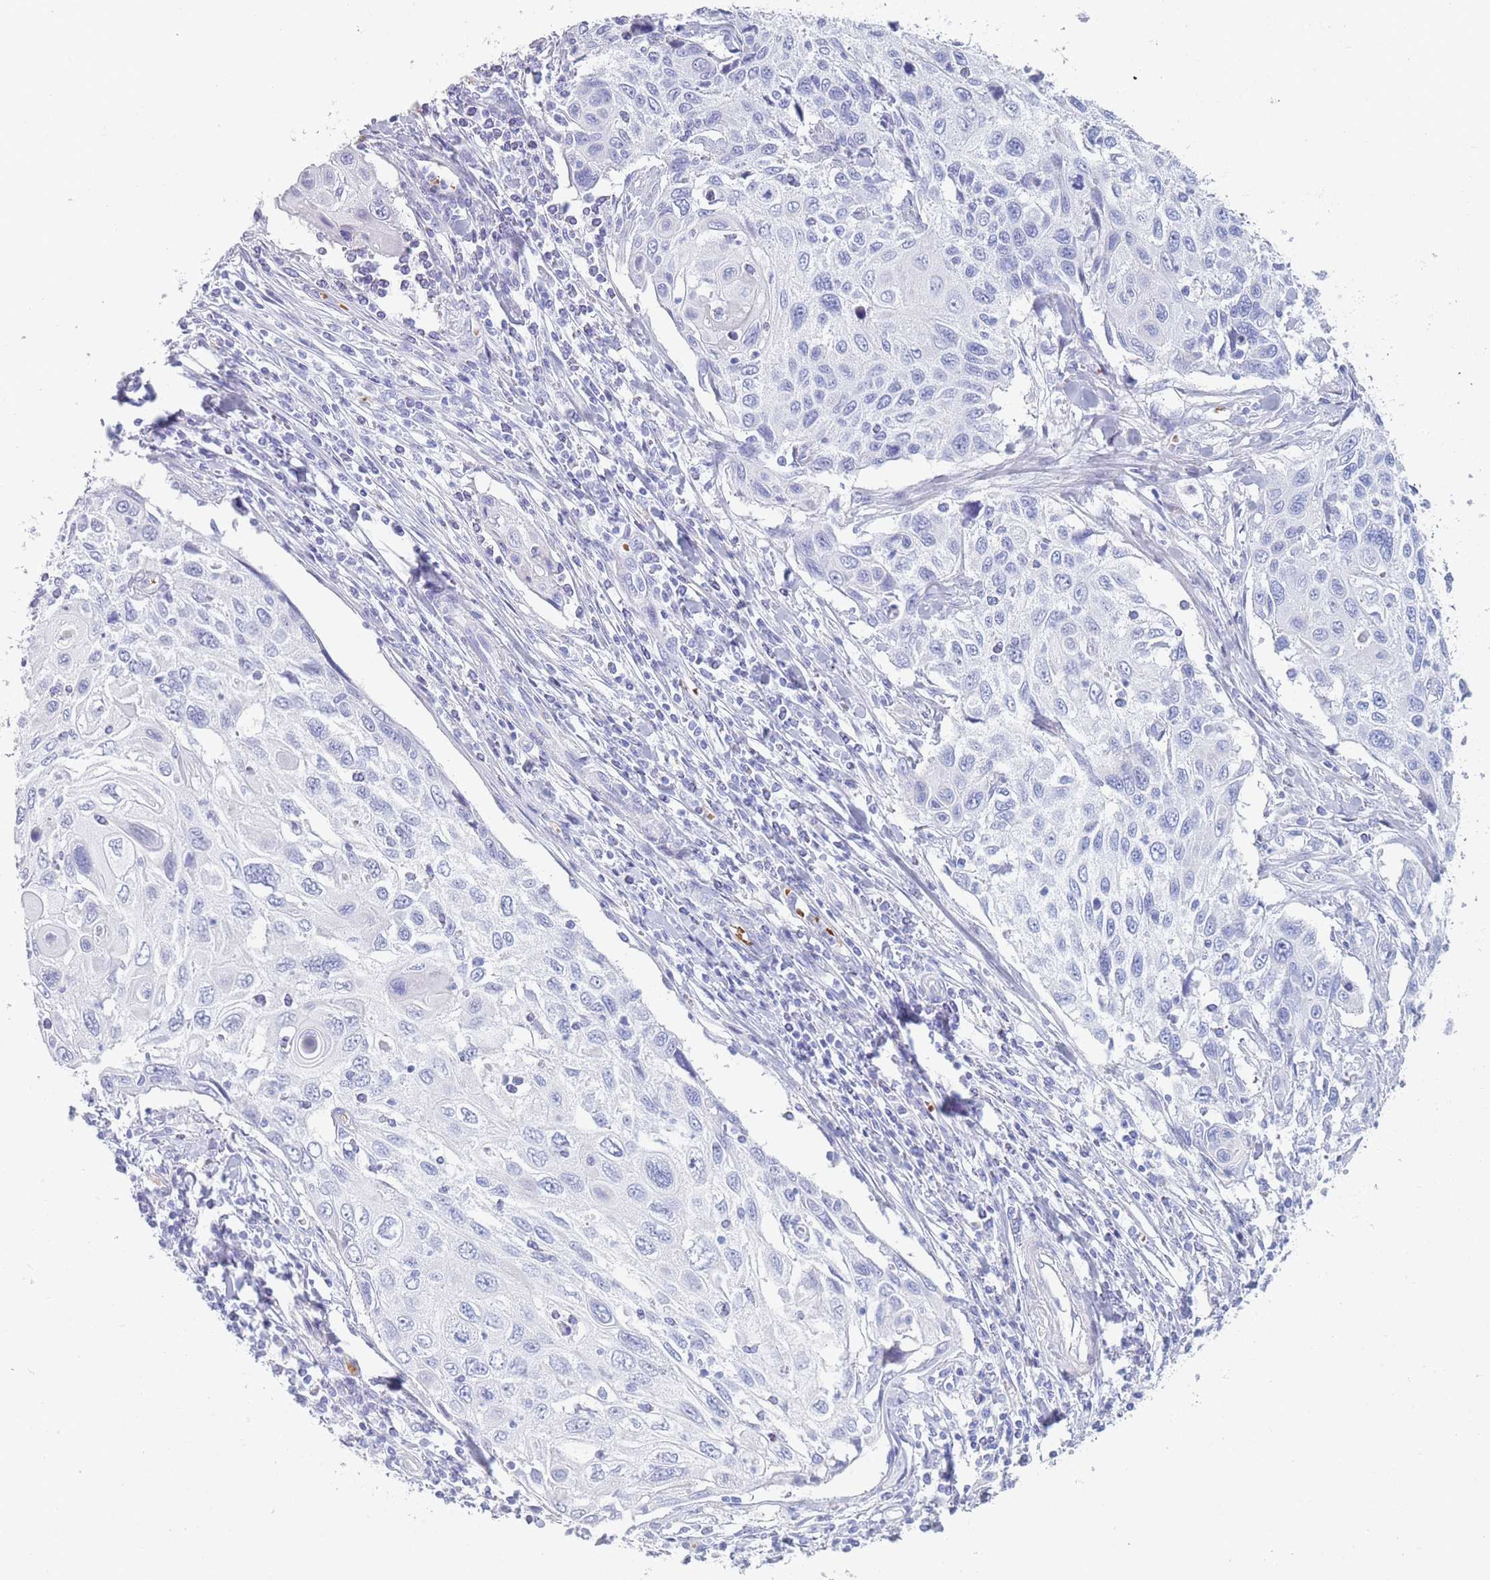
{"staining": {"intensity": "negative", "quantity": "none", "location": "none"}, "tissue": "cervical cancer", "cell_type": "Tumor cells", "image_type": "cancer", "snomed": [{"axis": "morphology", "description": "Squamous cell carcinoma, NOS"}, {"axis": "topography", "description": "Cervix"}], "caption": "Immunohistochemistry (IHC) histopathology image of human cervical squamous cell carcinoma stained for a protein (brown), which exhibits no expression in tumor cells.", "gene": "OR5D16", "patient": {"sex": "female", "age": 70}}